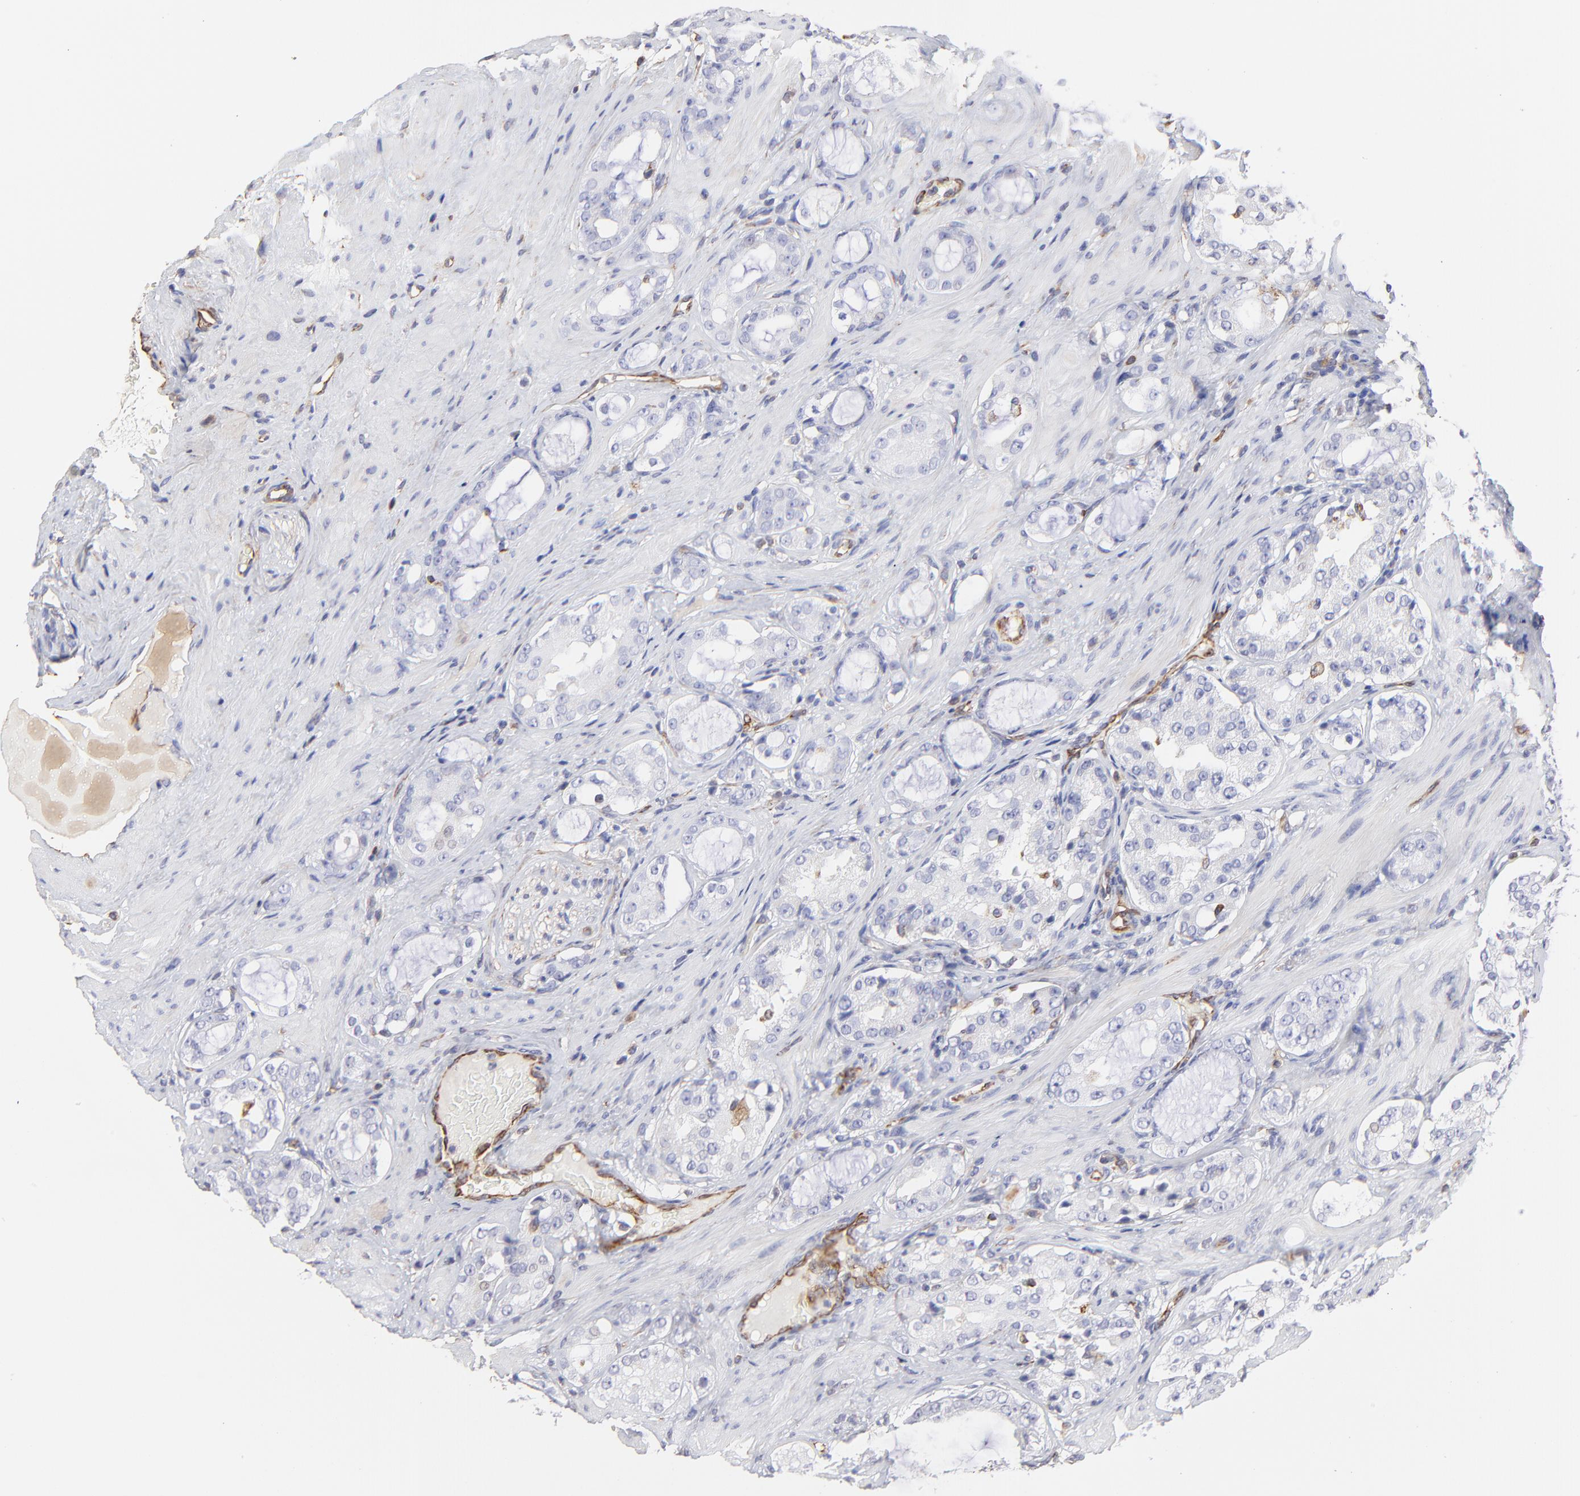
{"staining": {"intensity": "negative", "quantity": "none", "location": "none"}, "tissue": "prostate cancer", "cell_type": "Tumor cells", "image_type": "cancer", "snomed": [{"axis": "morphology", "description": "Adenocarcinoma, Medium grade"}, {"axis": "topography", "description": "Prostate"}], "caption": "Immunohistochemistry (IHC) histopathology image of neoplastic tissue: prostate medium-grade adenocarcinoma stained with DAB (3,3'-diaminobenzidine) reveals no significant protein positivity in tumor cells. (DAB (3,3'-diaminobenzidine) IHC with hematoxylin counter stain).", "gene": "COX8C", "patient": {"sex": "male", "age": 73}}